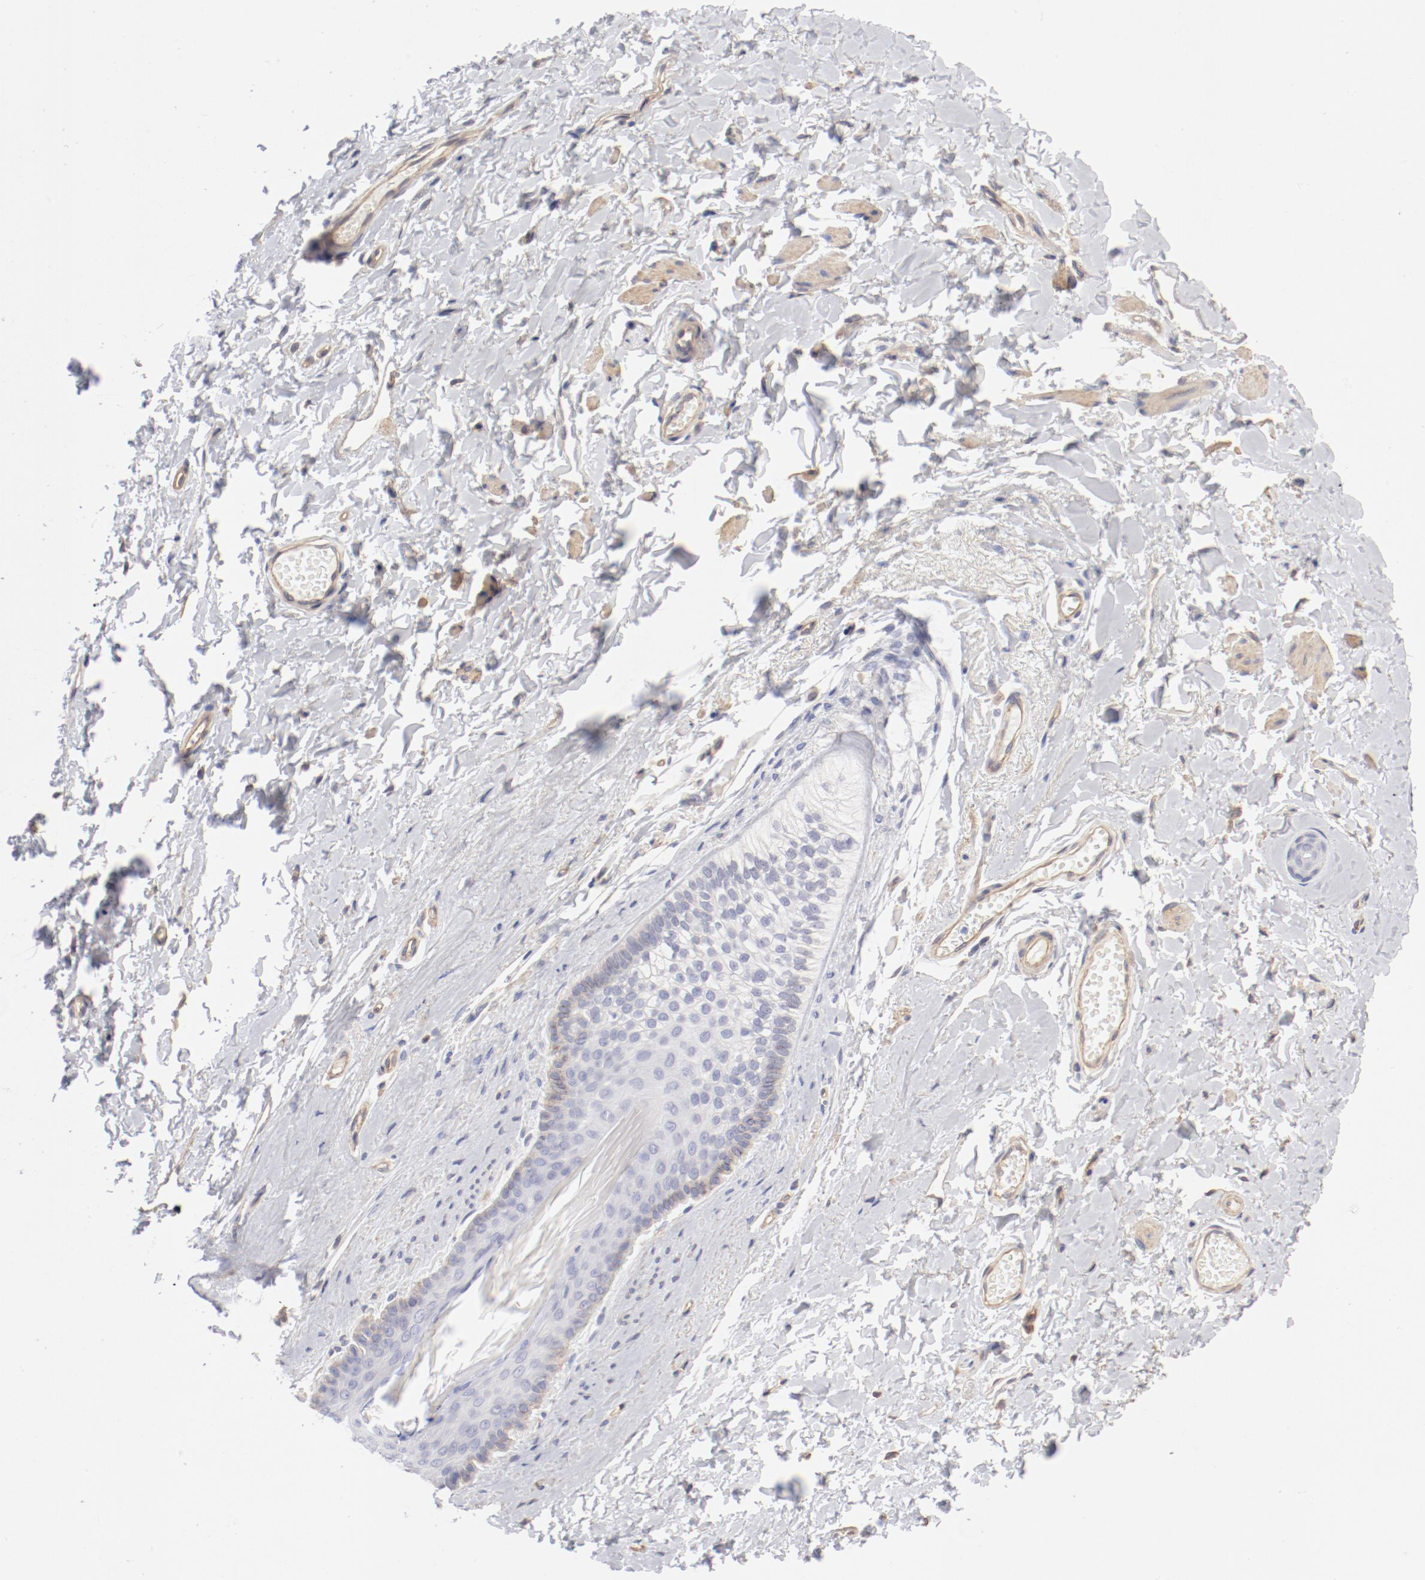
{"staining": {"intensity": "weak", "quantity": "<25%", "location": "cytoplasmic/membranous"}, "tissue": "skin", "cell_type": "Epidermal cells", "image_type": "normal", "snomed": [{"axis": "morphology", "description": "Normal tissue, NOS"}, {"axis": "morphology", "description": "Inflammation, NOS"}, {"axis": "topography", "description": "Vulva"}], "caption": "DAB (3,3'-diaminobenzidine) immunohistochemical staining of normal skin displays no significant staining in epidermal cells.", "gene": "LAX1", "patient": {"sex": "female", "age": 84}}